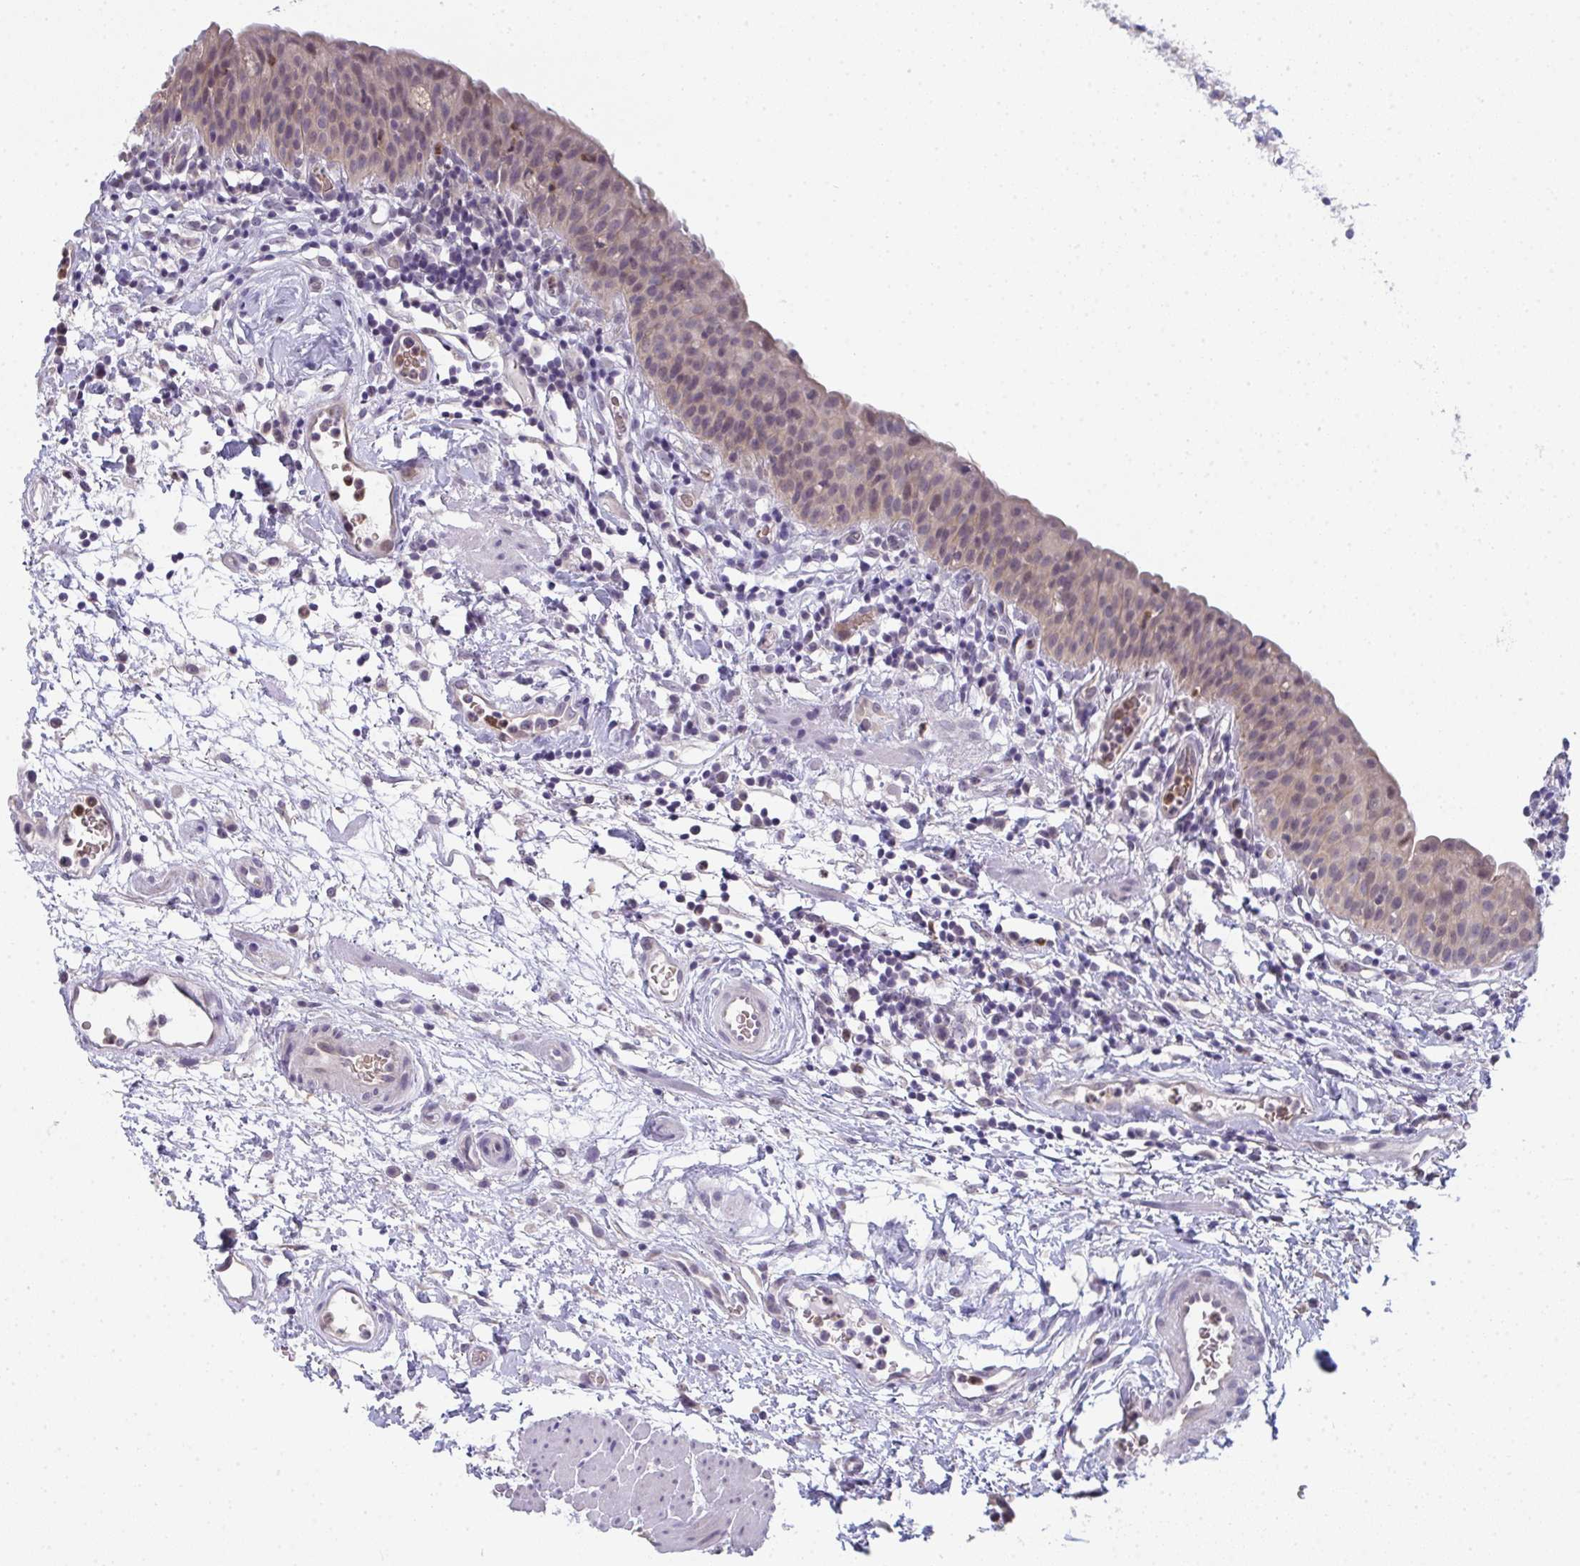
{"staining": {"intensity": "weak", "quantity": "25%-75%", "location": "nuclear"}, "tissue": "urinary bladder", "cell_type": "Urothelial cells", "image_type": "normal", "snomed": [{"axis": "morphology", "description": "Normal tissue, NOS"}, {"axis": "morphology", "description": "Inflammation, NOS"}, {"axis": "topography", "description": "Urinary bladder"}], "caption": "A photomicrograph showing weak nuclear staining in approximately 25%-75% of urothelial cells in normal urinary bladder, as visualized by brown immunohistochemical staining.", "gene": "RIOK1", "patient": {"sex": "male", "age": 57}}